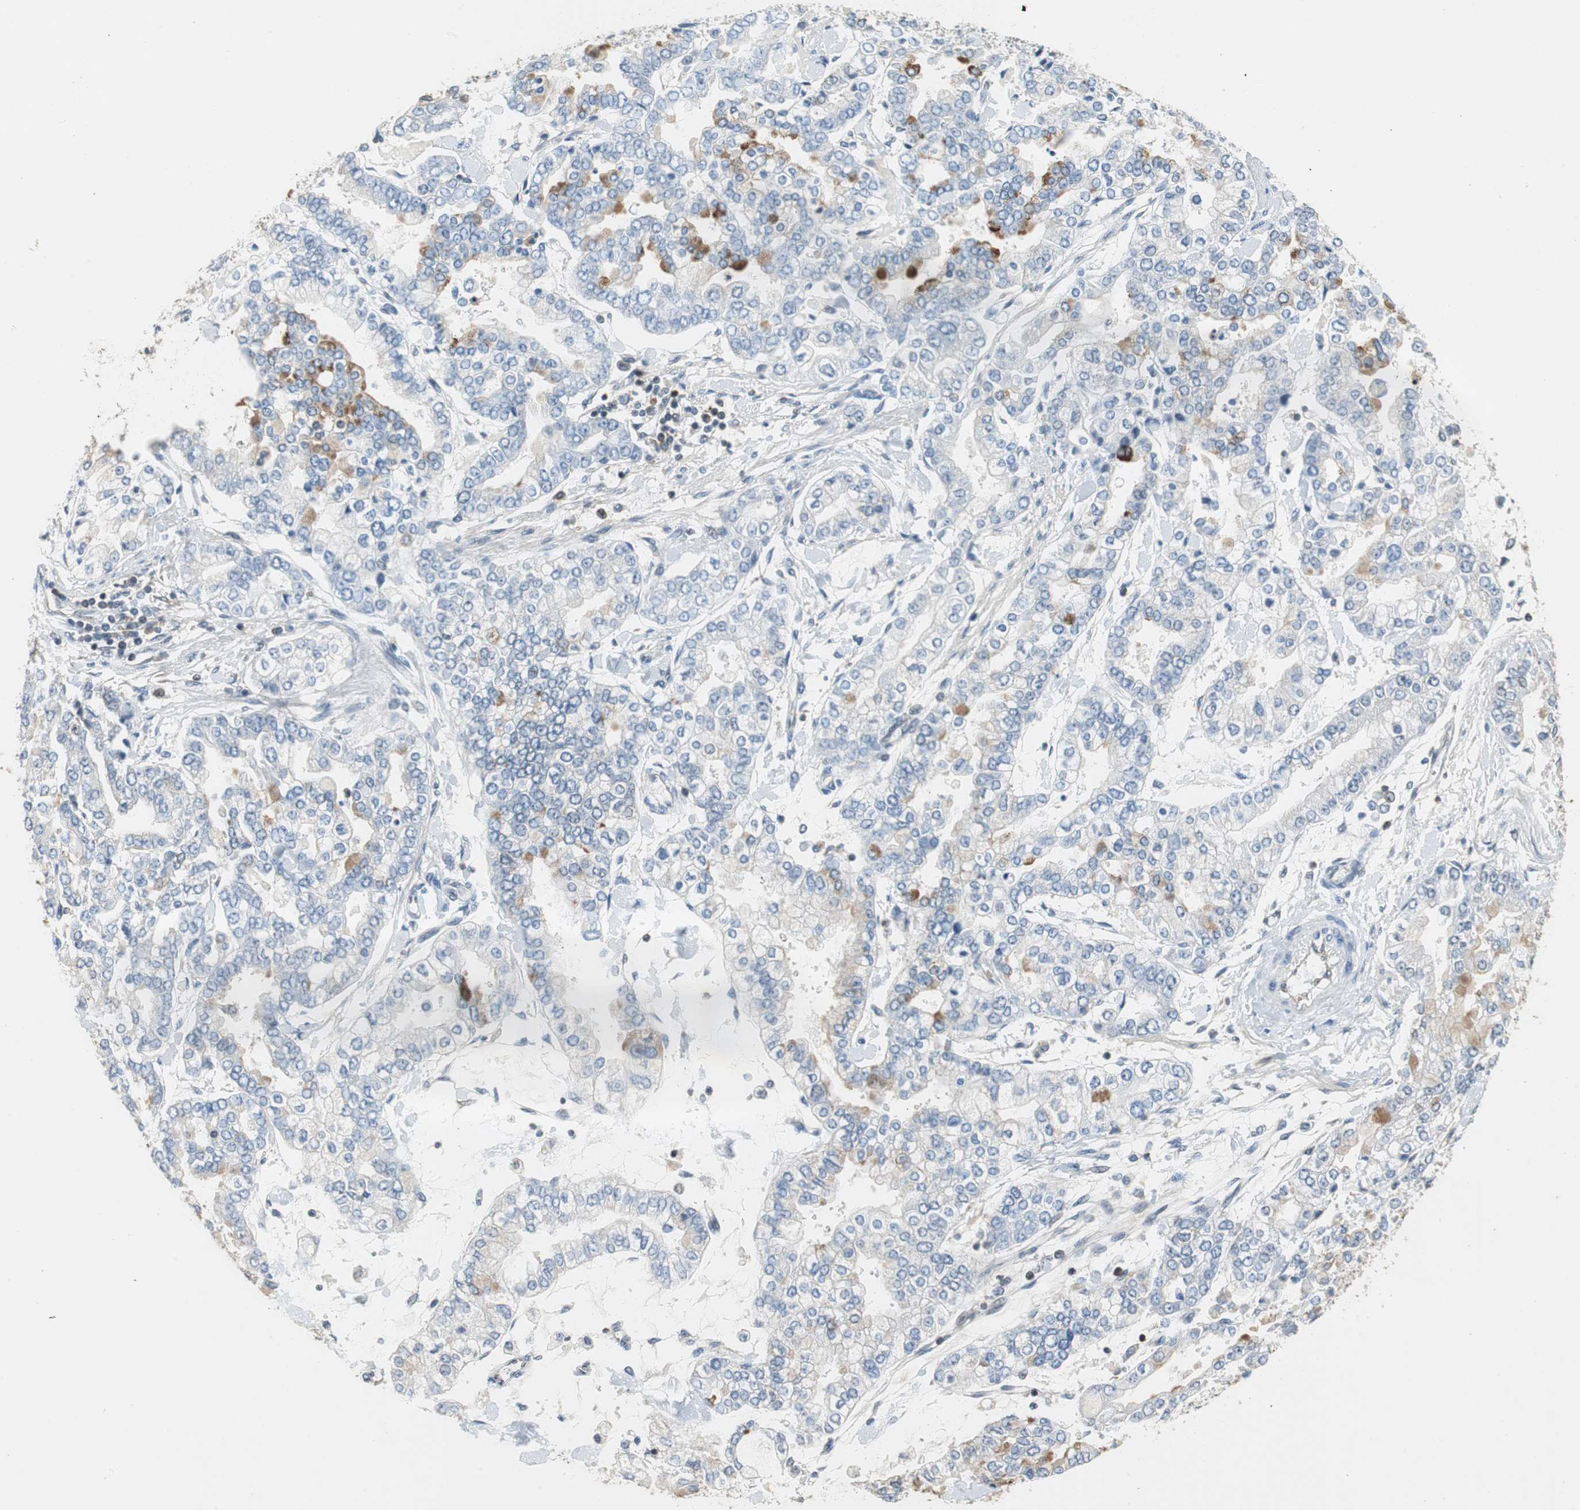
{"staining": {"intensity": "negative", "quantity": "none", "location": "none"}, "tissue": "stomach cancer", "cell_type": "Tumor cells", "image_type": "cancer", "snomed": [{"axis": "morphology", "description": "Normal tissue, NOS"}, {"axis": "morphology", "description": "Adenocarcinoma, NOS"}, {"axis": "topography", "description": "Stomach, upper"}, {"axis": "topography", "description": "Stomach"}], "caption": "A high-resolution micrograph shows immunohistochemistry staining of stomach adenocarcinoma, which displays no significant positivity in tumor cells.", "gene": "GSDMD", "patient": {"sex": "male", "age": 76}}